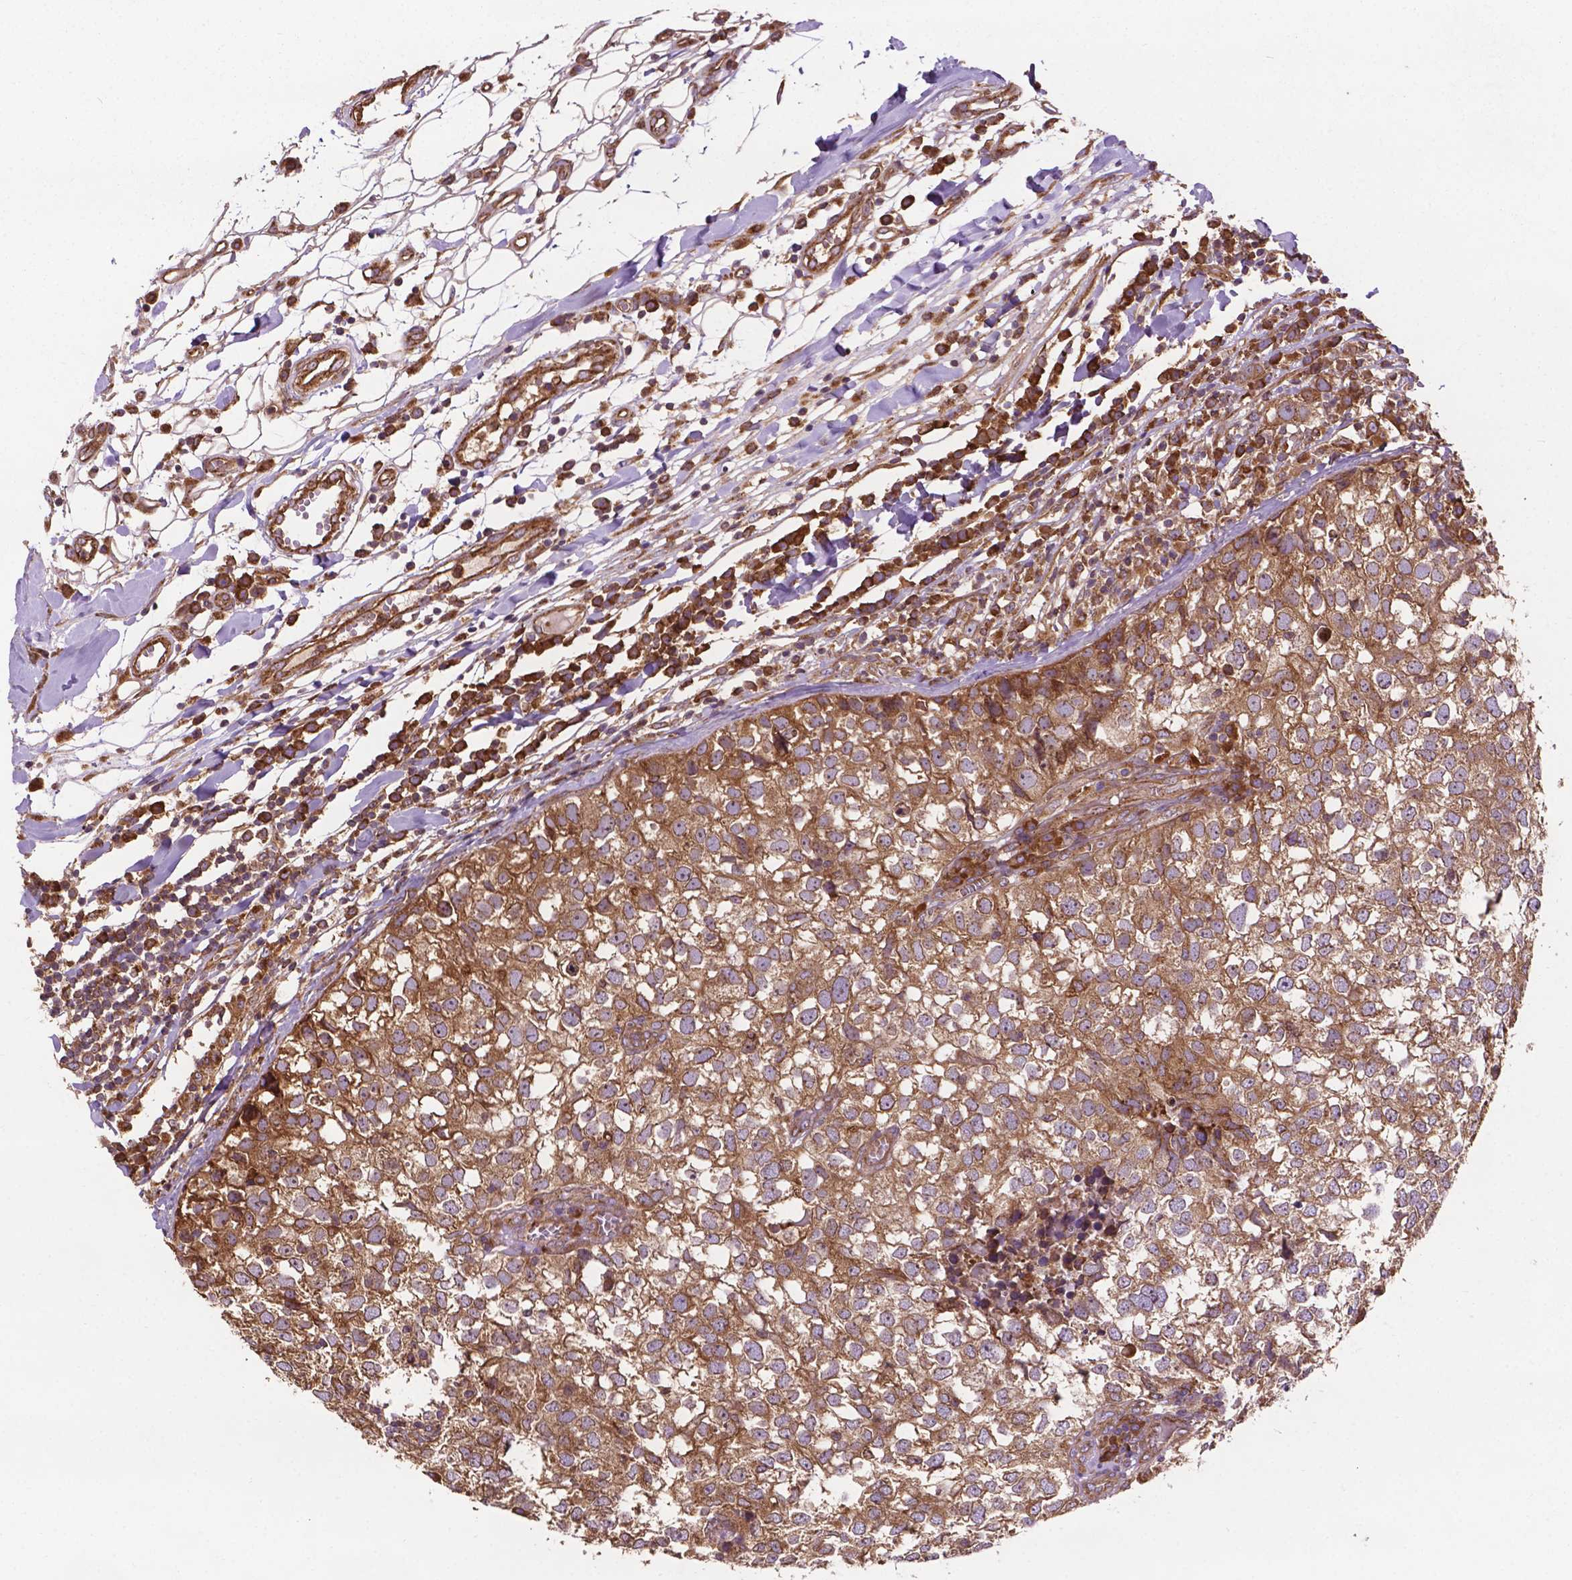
{"staining": {"intensity": "moderate", "quantity": ">75%", "location": "cytoplasmic/membranous"}, "tissue": "breast cancer", "cell_type": "Tumor cells", "image_type": "cancer", "snomed": [{"axis": "morphology", "description": "Duct carcinoma"}, {"axis": "topography", "description": "Breast"}], "caption": "About >75% of tumor cells in breast cancer exhibit moderate cytoplasmic/membranous protein positivity as visualized by brown immunohistochemical staining.", "gene": "CCDC71L", "patient": {"sex": "female", "age": 30}}